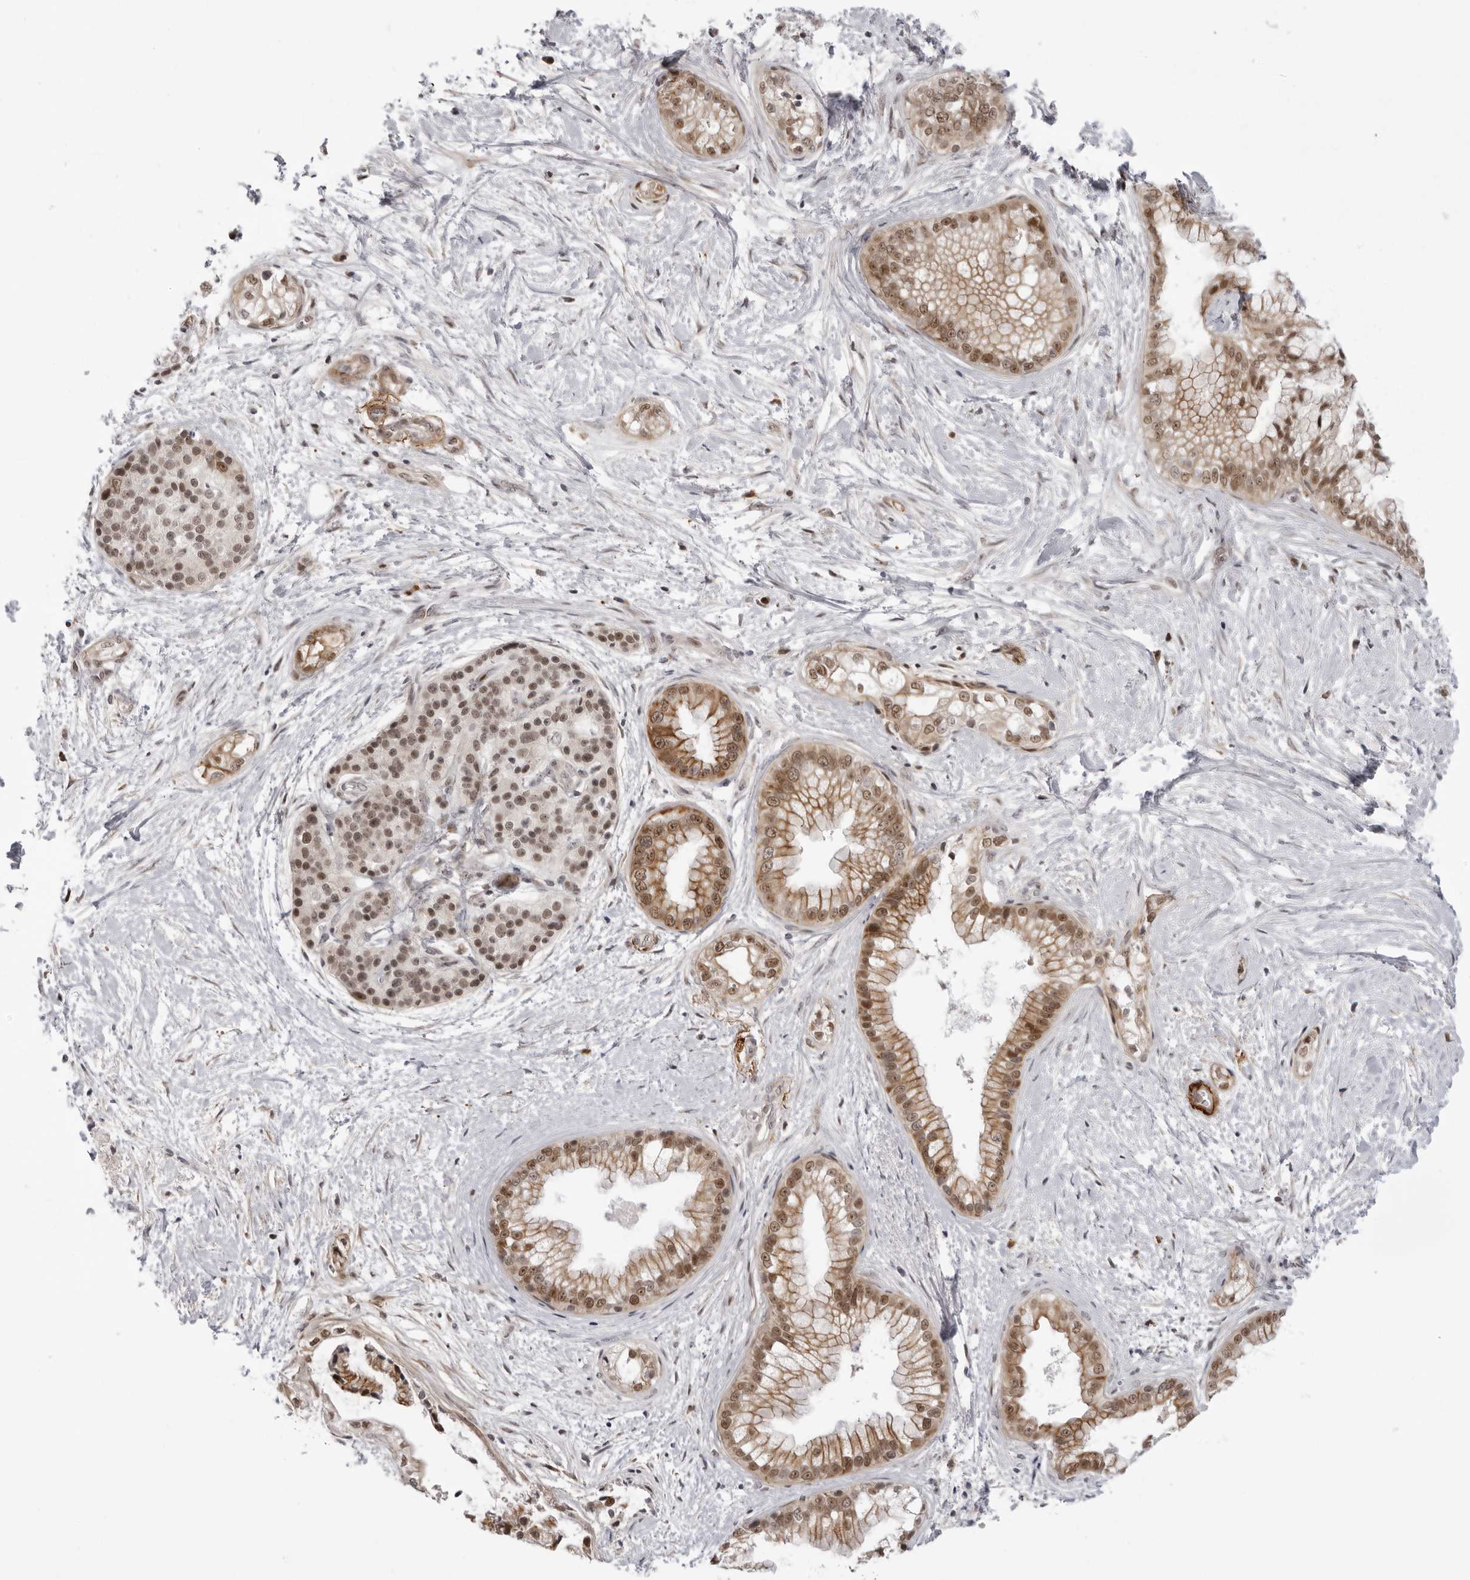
{"staining": {"intensity": "moderate", "quantity": ">75%", "location": "cytoplasmic/membranous,nuclear"}, "tissue": "pancreatic cancer", "cell_type": "Tumor cells", "image_type": "cancer", "snomed": [{"axis": "morphology", "description": "Adenocarcinoma, NOS"}, {"axis": "topography", "description": "Pancreas"}], "caption": "Adenocarcinoma (pancreatic) stained with a brown dye shows moderate cytoplasmic/membranous and nuclear positive expression in about >75% of tumor cells.", "gene": "ALPK2", "patient": {"sex": "male", "age": 68}}